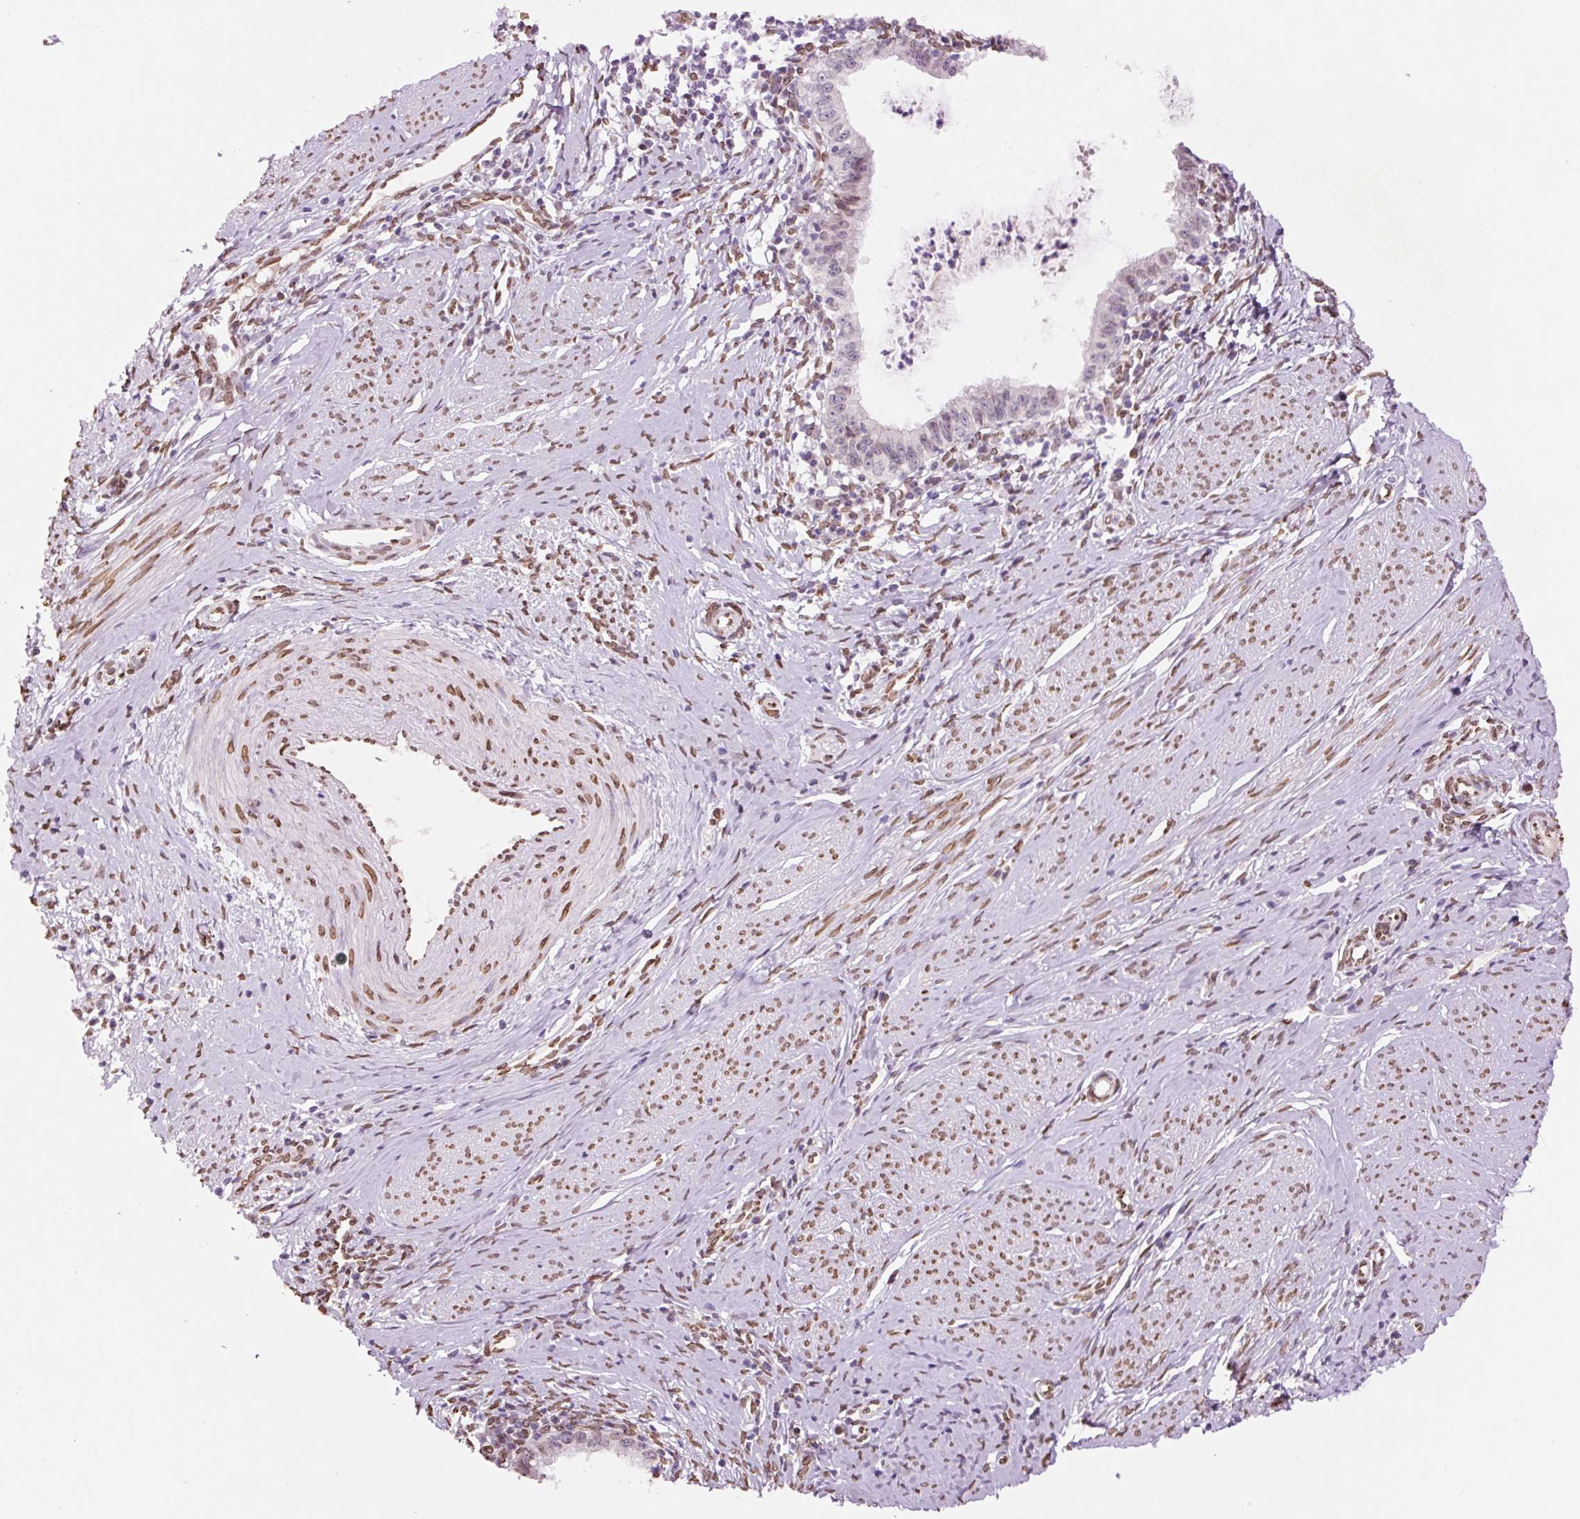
{"staining": {"intensity": "weak", "quantity": "<25%", "location": "nuclear"}, "tissue": "cervical cancer", "cell_type": "Tumor cells", "image_type": "cancer", "snomed": [{"axis": "morphology", "description": "Adenocarcinoma, NOS"}, {"axis": "topography", "description": "Cervix"}], "caption": "This photomicrograph is of cervical adenocarcinoma stained with immunohistochemistry to label a protein in brown with the nuclei are counter-stained blue. There is no positivity in tumor cells.", "gene": "ZNF224", "patient": {"sex": "female", "age": 36}}